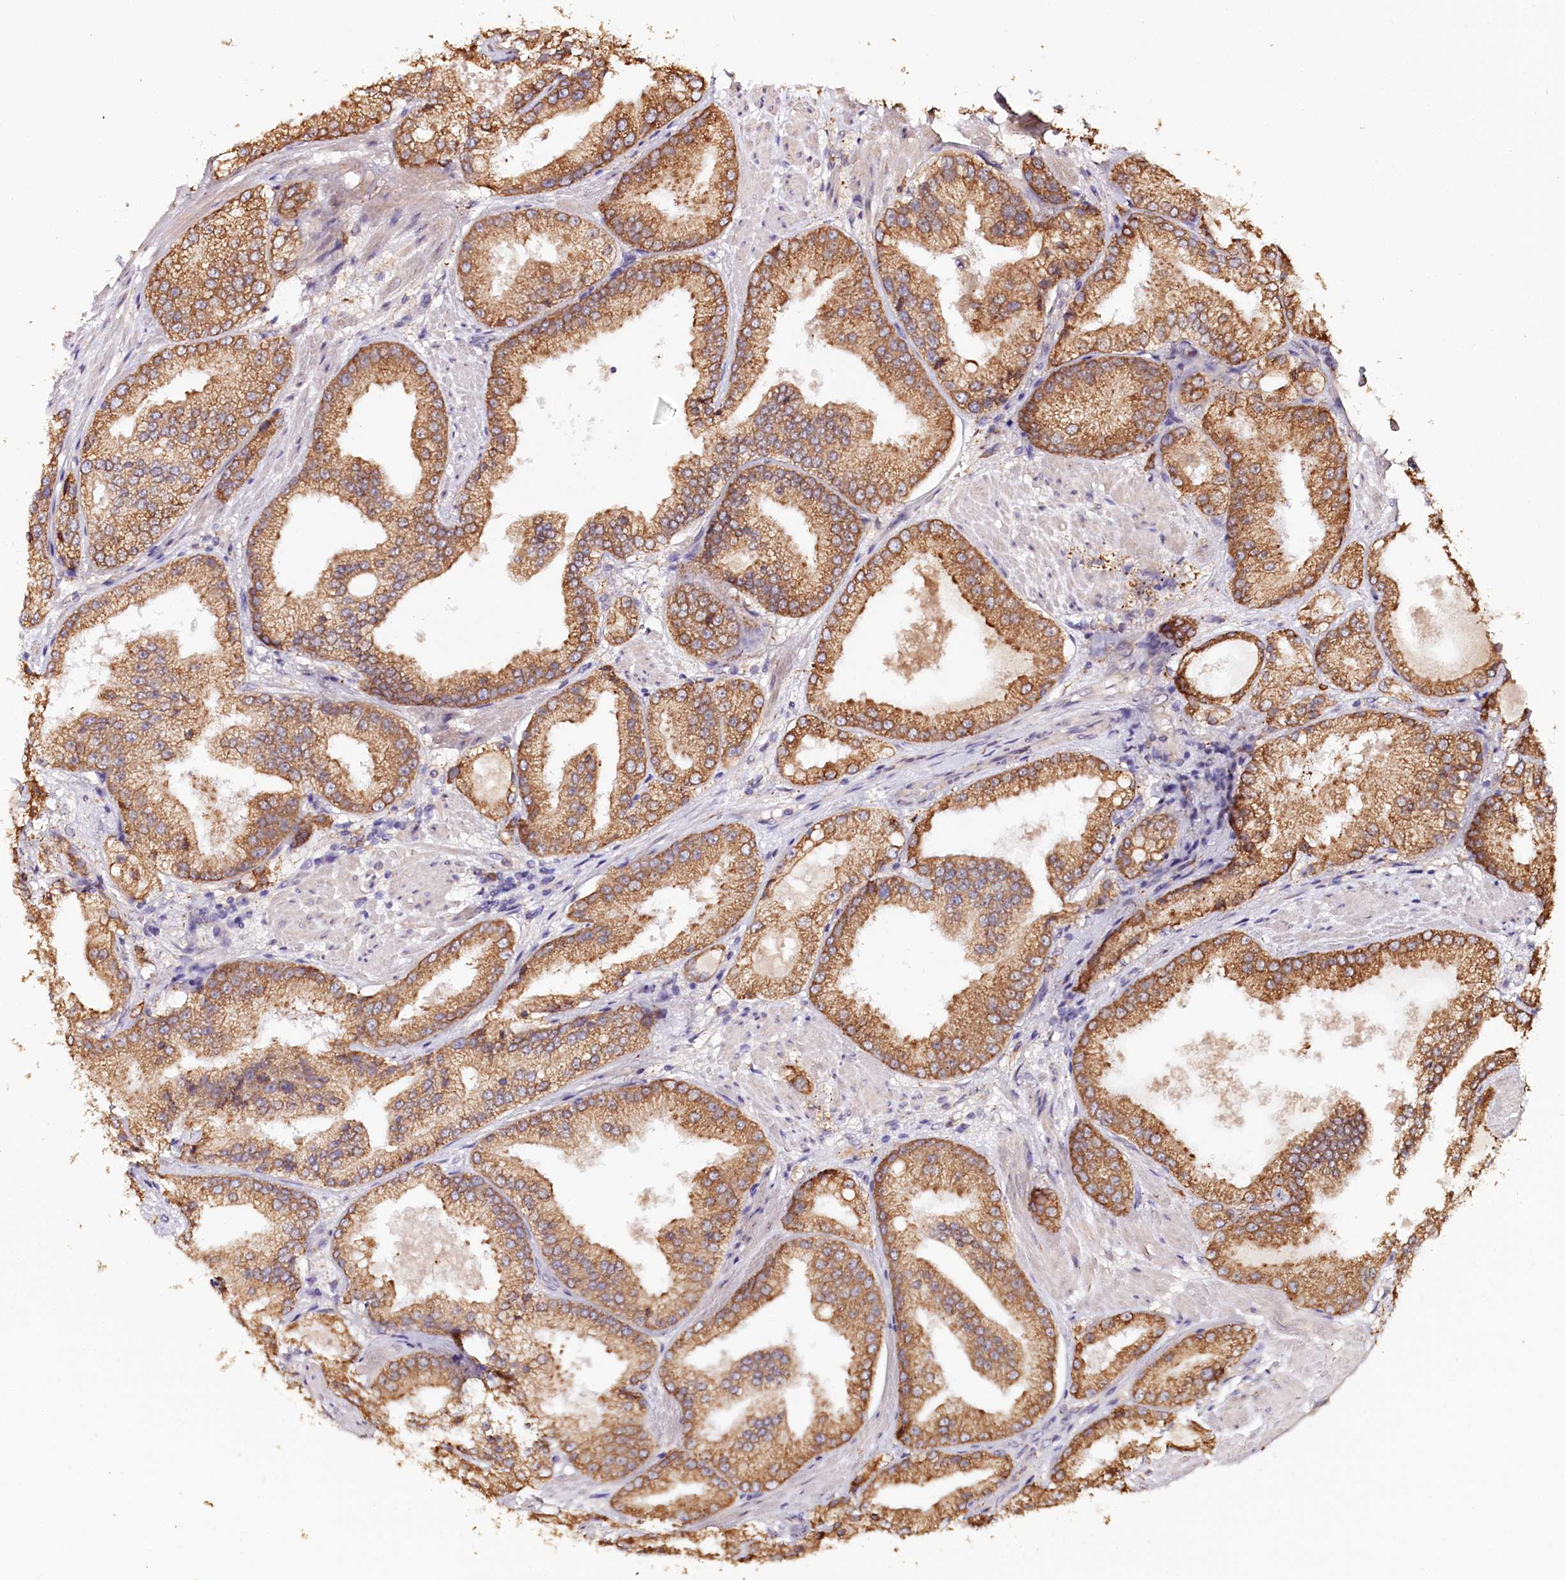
{"staining": {"intensity": "strong", "quantity": ">75%", "location": "cytoplasmic/membranous"}, "tissue": "prostate cancer", "cell_type": "Tumor cells", "image_type": "cancer", "snomed": [{"axis": "morphology", "description": "Adenocarcinoma, Low grade"}, {"axis": "topography", "description": "Prostate"}], "caption": "Immunohistochemistry of human adenocarcinoma (low-grade) (prostate) shows high levels of strong cytoplasmic/membranous staining in about >75% of tumor cells.", "gene": "VEGFA", "patient": {"sex": "male", "age": 67}}